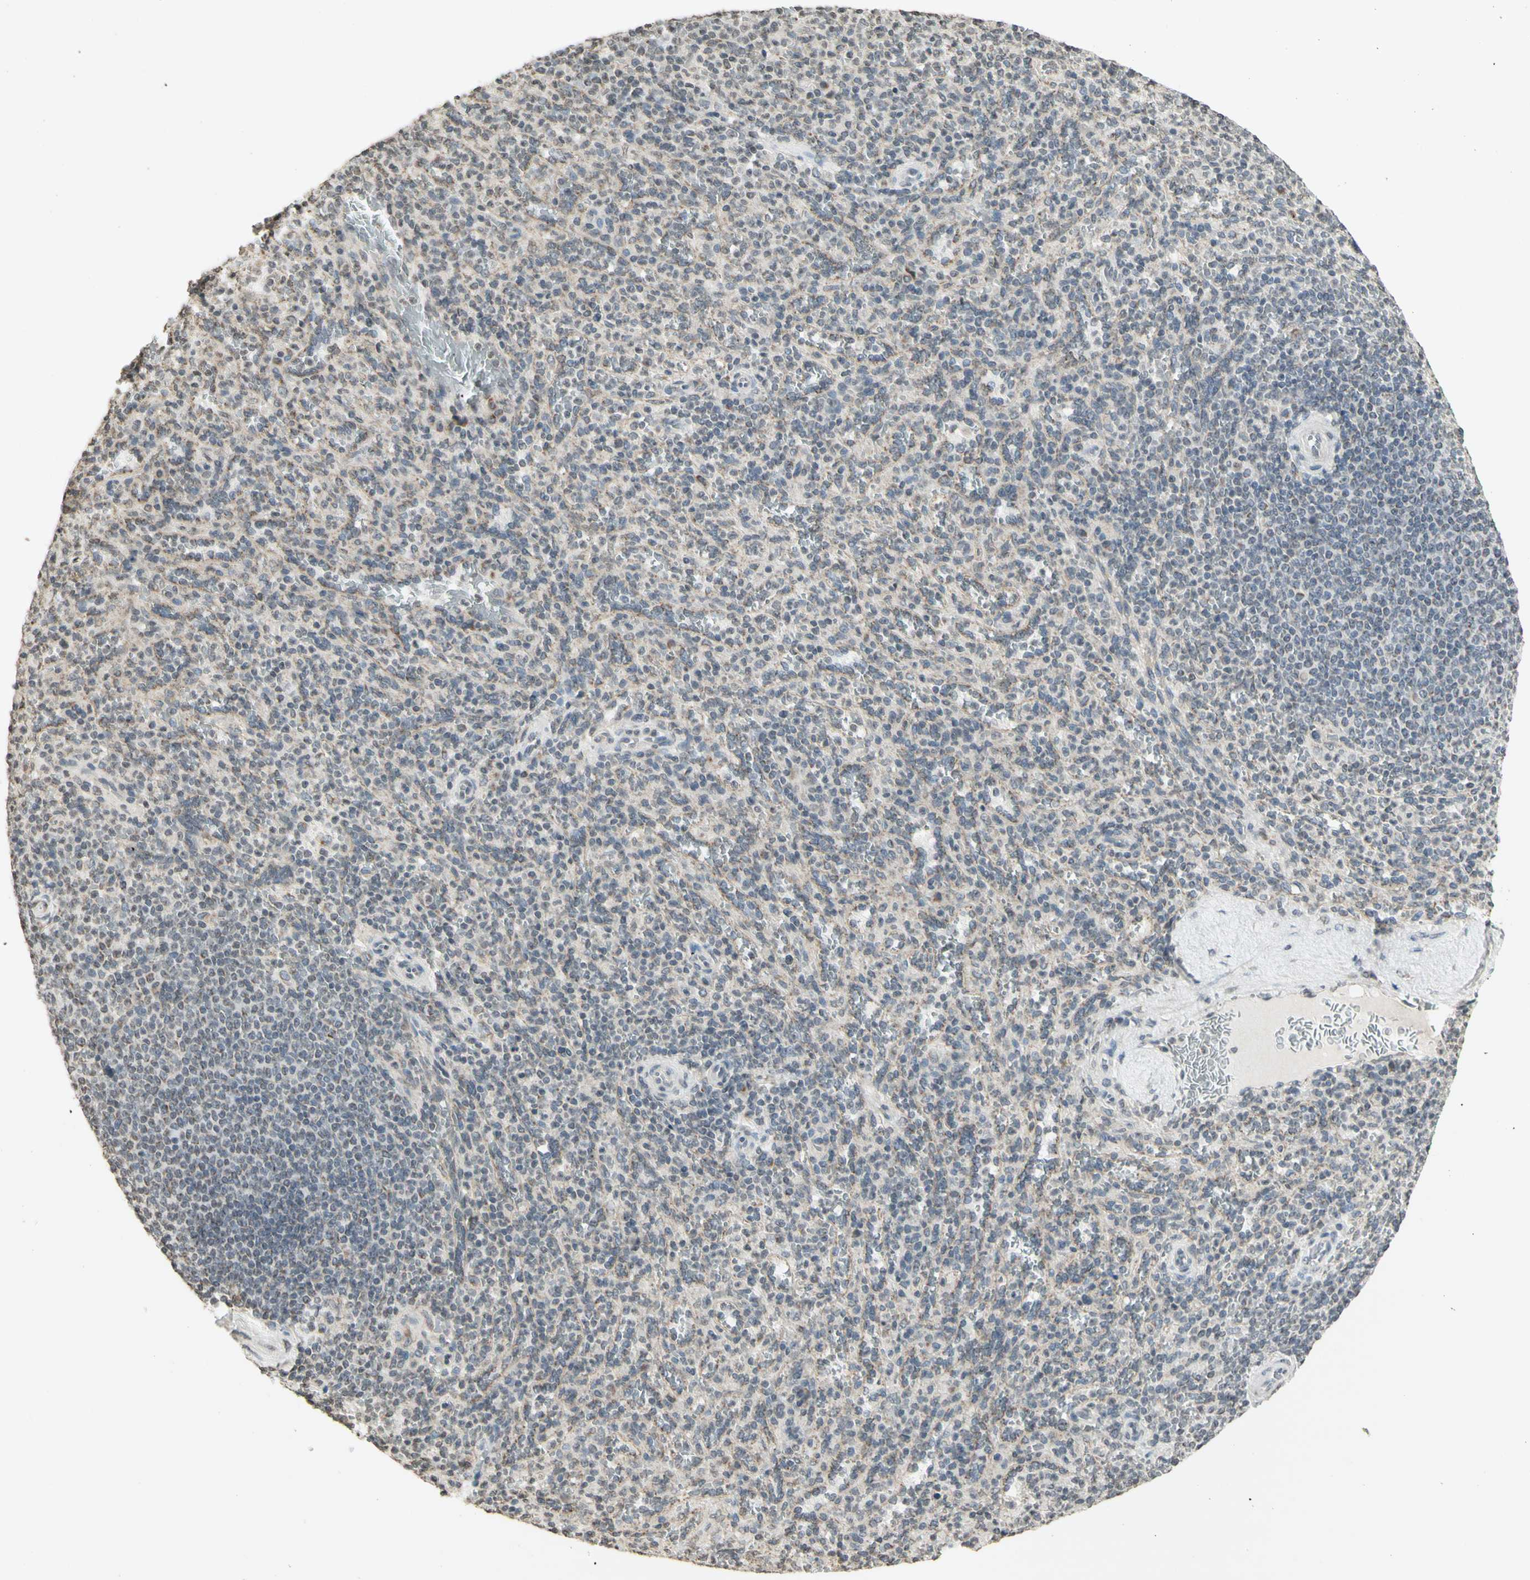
{"staining": {"intensity": "weak", "quantity": "<25%", "location": "cytoplasmic/membranous,nuclear"}, "tissue": "spleen", "cell_type": "Cells in red pulp", "image_type": "normal", "snomed": [{"axis": "morphology", "description": "Normal tissue, NOS"}, {"axis": "topography", "description": "Spleen"}], "caption": "This is an immunohistochemistry (IHC) image of unremarkable human spleen. There is no expression in cells in red pulp.", "gene": "CCNI", "patient": {"sex": "male", "age": 36}}